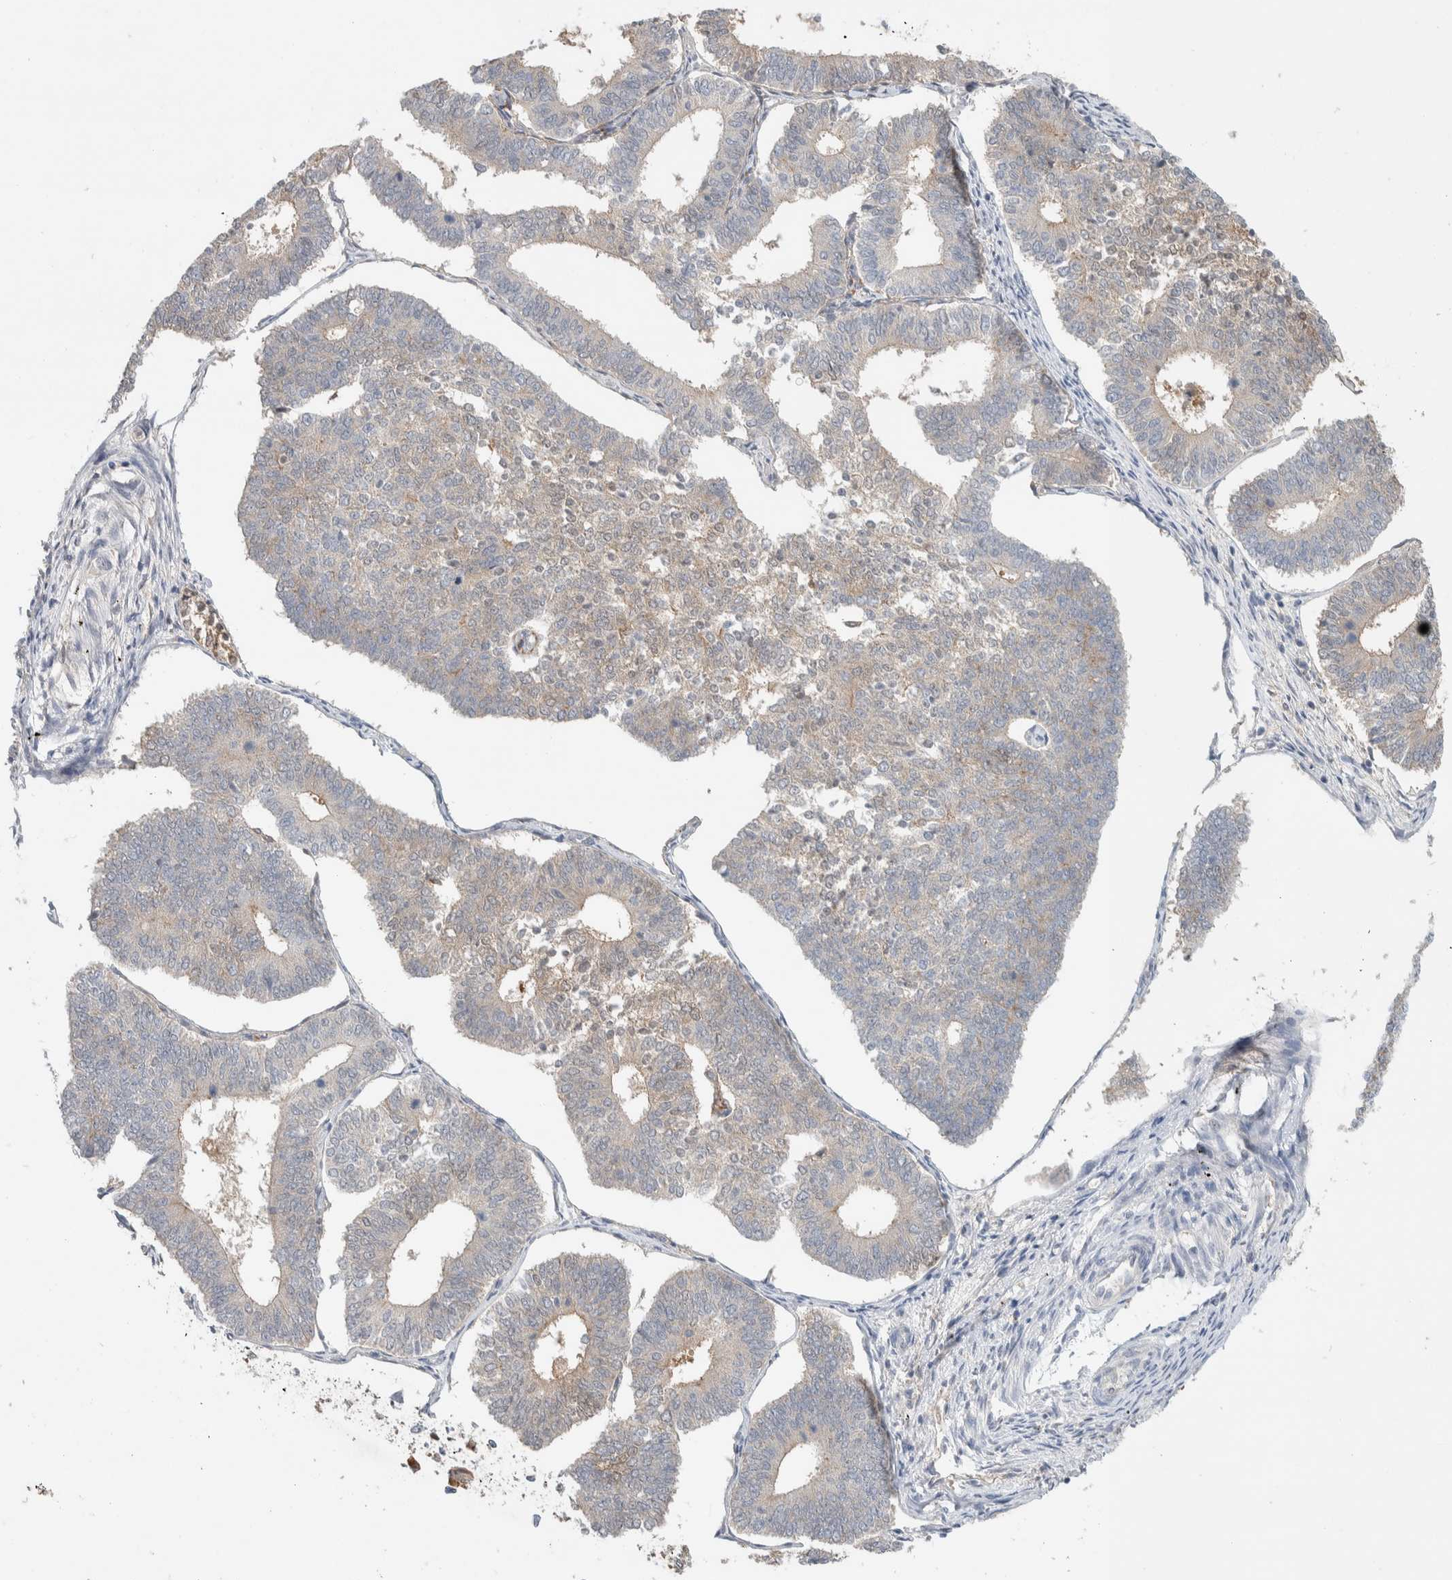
{"staining": {"intensity": "weak", "quantity": "<25%", "location": "cytoplasmic/membranous"}, "tissue": "endometrial cancer", "cell_type": "Tumor cells", "image_type": "cancer", "snomed": [{"axis": "morphology", "description": "Adenocarcinoma, NOS"}, {"axis": "topography", "description": "Endometrium"}], "caption": "Immunohistochemistry of human adenocarcinoma (endometrial) exhibits no expression in tumor cells.", "gene": "DEPTOR", "patient": {"sex": "female", "age": 70}}